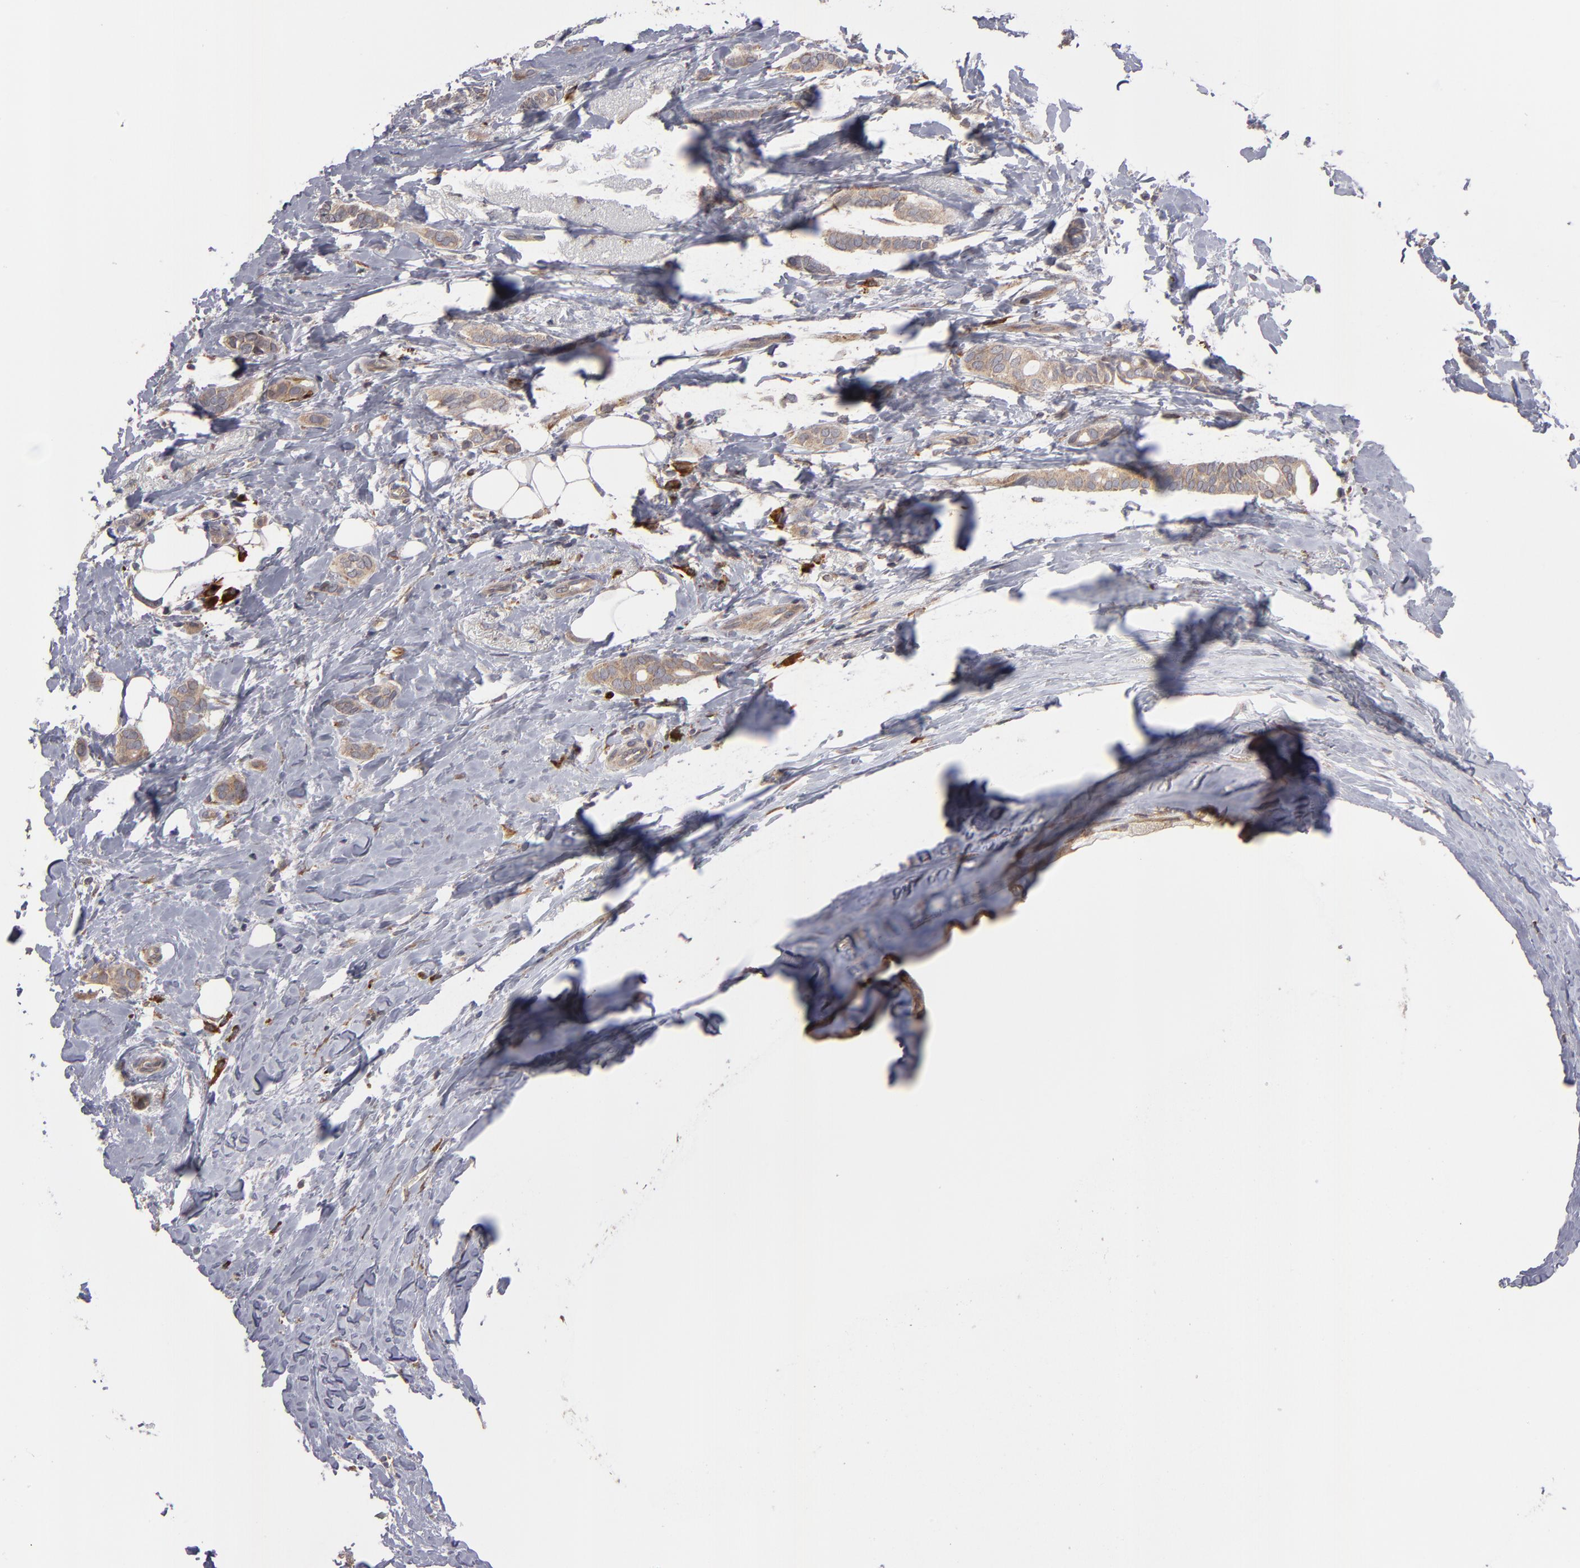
{"staining": {"intensity": "weak", "quantity": ">75%", "location": "cytoplasmic/membranous"}, "tissue": "breast cancer", "cell_type": "Tumor cells", "image_type": "cancer", "snomed": [{"axis": "morphology", "description": "Duct carcinoma"}, {"axis": "topography", "description": "Breast"}], "caption": "This is a micrograph of IHC staining of breast cancer (intraductal carcinoma), which shows weak expression in the cytoplasmic/membranous of tumor cells.", "gene": "SND1", "patient": {"sex": "female", "age": 54}}